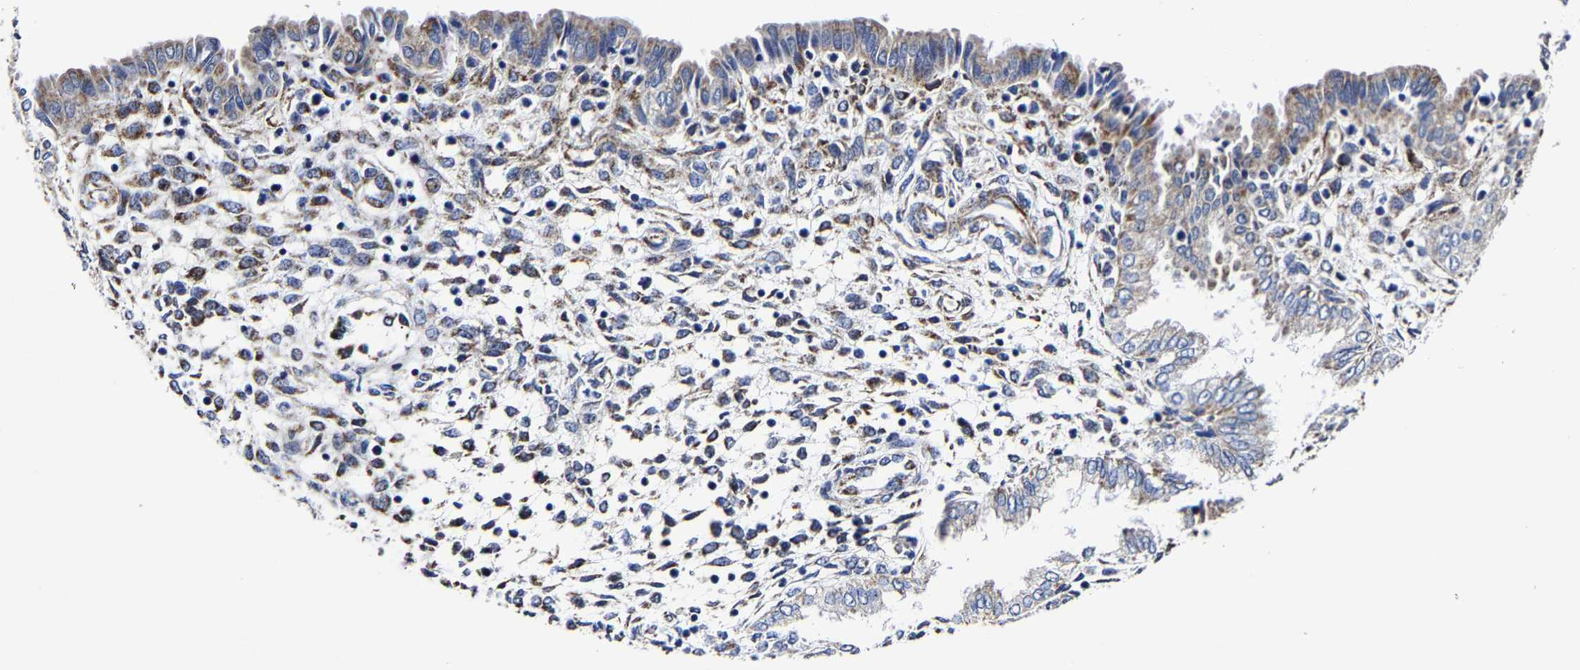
{"staining": {"intensity": "moderate", "quantity": "<25%", "location": "cytoplasmic/membranous"}, "tissue": "endometrium", "cell_type": "Cells in endometrial stroma", "image_type": "normal", "snomed": [{"axis": "morphology", "description": "Normal tissue, NOS"}, {"axis": "topography", "description": "Endometrium"}], "caption": "Approximately <25% of cells in endometrial stroma in normal endometrium show moderate cytoplasmic/membranous protein positivity as visualized by brown immunohistochemical staining.", "gene": "AASS", "patient": {"sex": "female", "age": 33}}